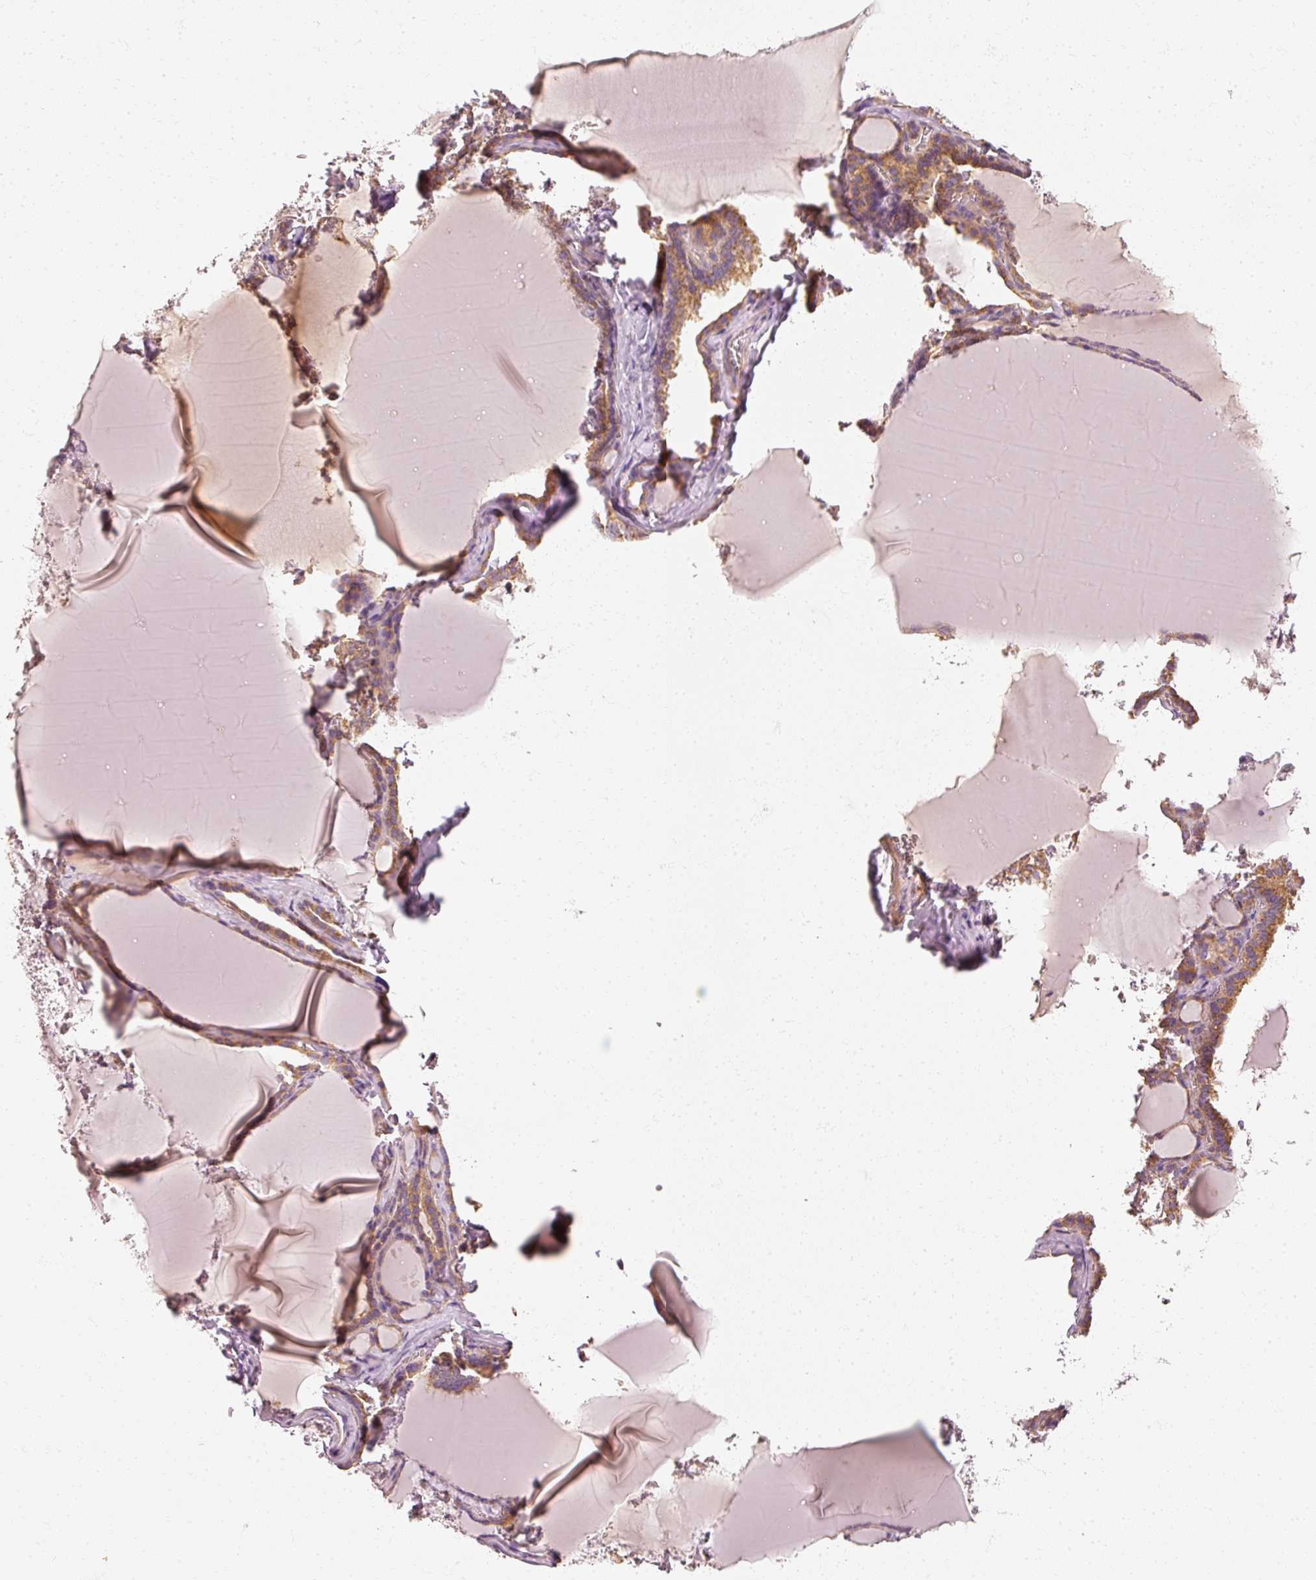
{"staining": {"intensity": "moderate", "quantity": ">75%", "location": "cytoplasmic/membranous"}, "tissue": "thyroid gland", "cell_type": "Glandular cells", "image_type": "normal", "snomed": [{"axis": "morphology", "description": "Normal tissue, NOS"}, {"axis": "topography", "description": "Thyroid gland"}], "caption": "Immunohistochemistry (IHC) staining of unremarkable thyroid gland, which shows medium levels of moderate cytoplasmic/membranous positivity in about >75% of glandular cells indicating moderate cytoplasmic/membranous protein staining. The staining was performed using DAB (brown) for protein detection and nuclei were counterstained in hematoxylin (blue).", "gene": "TOMM40", "patient": {"sex": "female", "age": 49}}